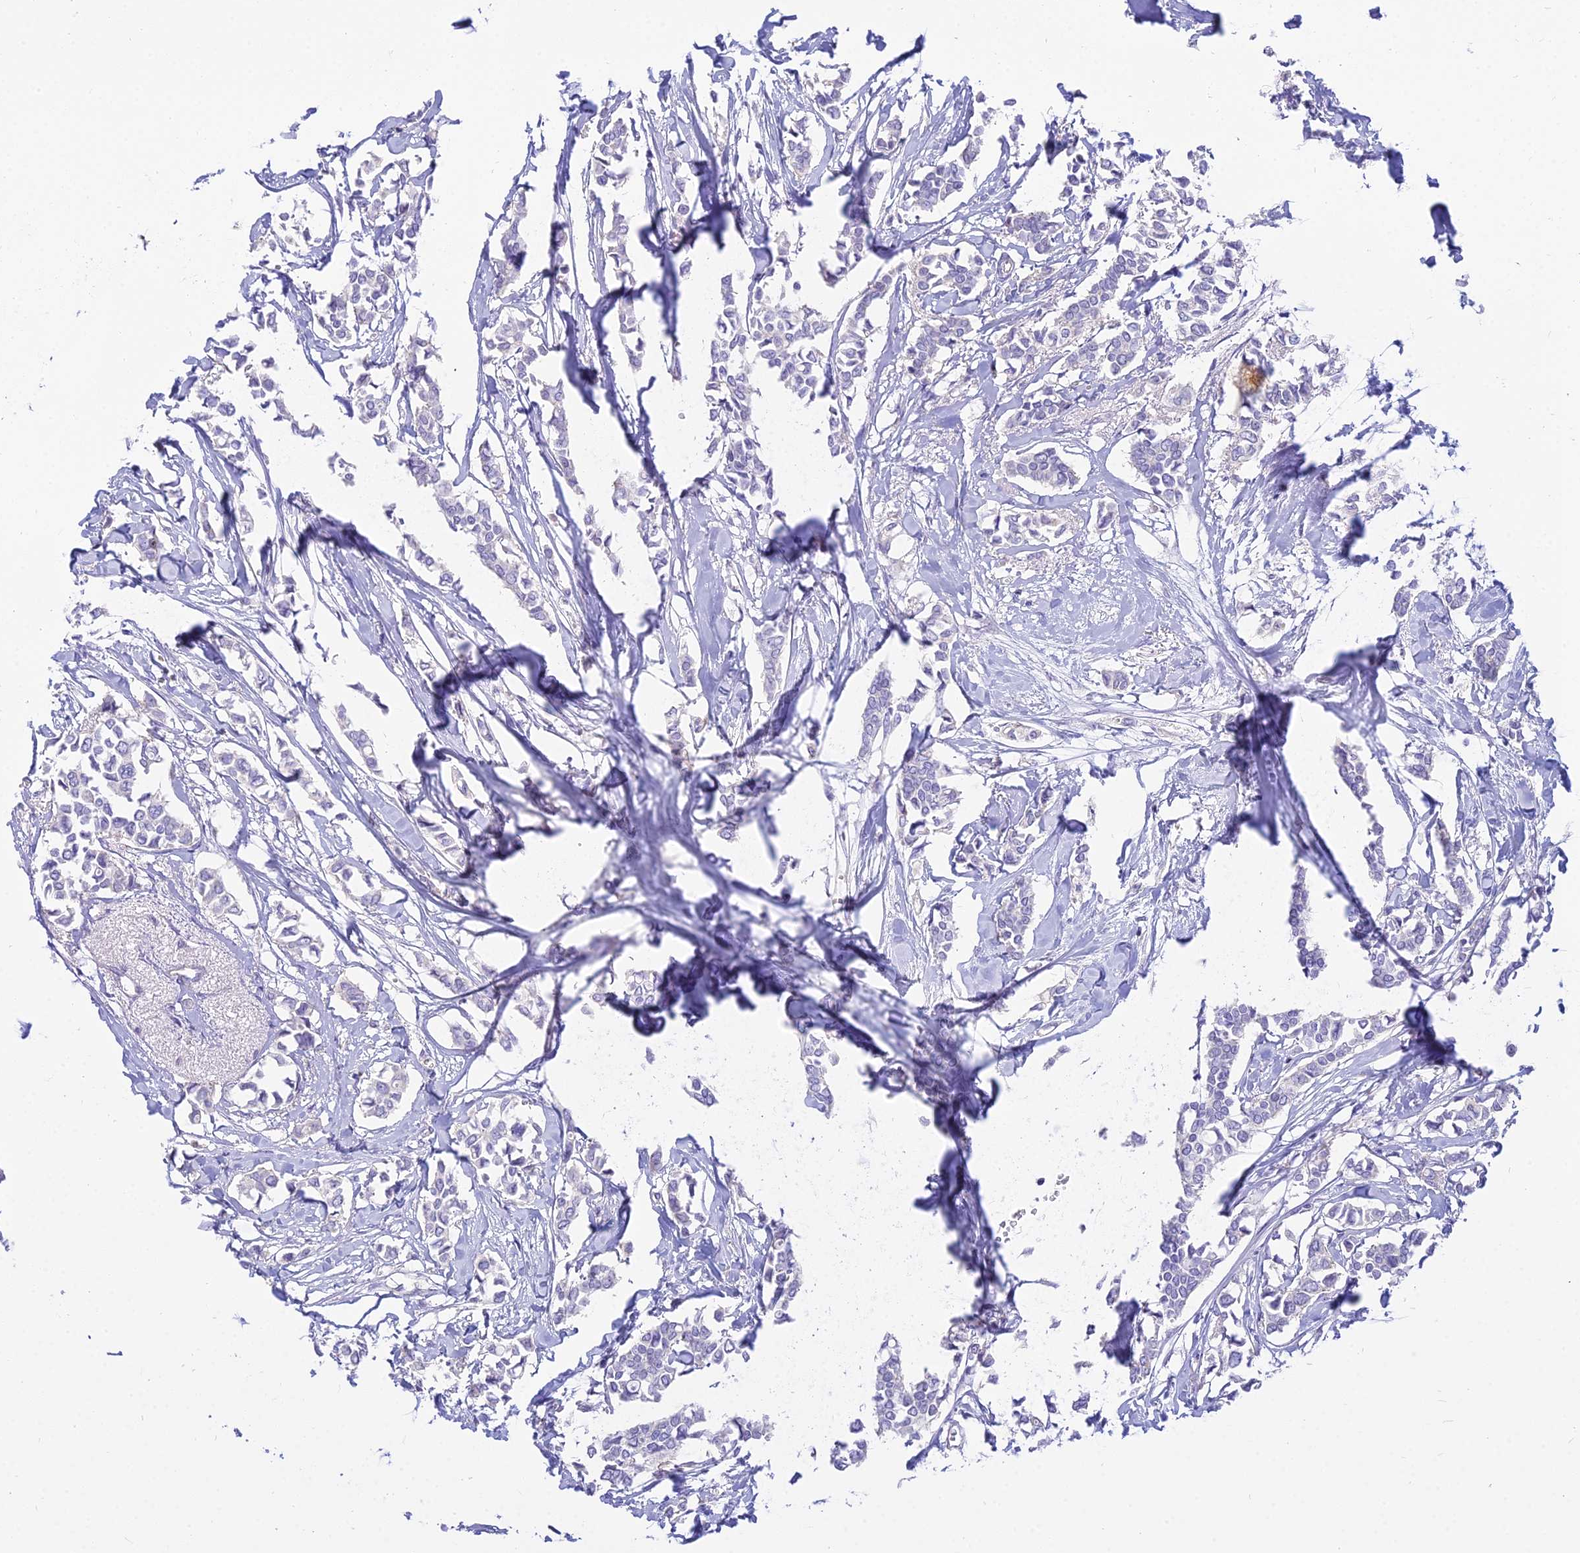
{"staining": {"intensity": "negative", "quantity": "none", "location": "none"}, "tissue": "breast cancer", "cell_type": "Tumor cells", "image_type": "cancer", "snomed": [{"axis": "morphology", "description": "Duct carcinoma"}, {"axis": "topography", "description": "Breast"}], "caption": "Tumor cells are negative for brown protein staining in breast cancer (infiltrating ductal carcinoma).", "gene": "SMIM24", "patient": {"sex": "female", "age": 41}}